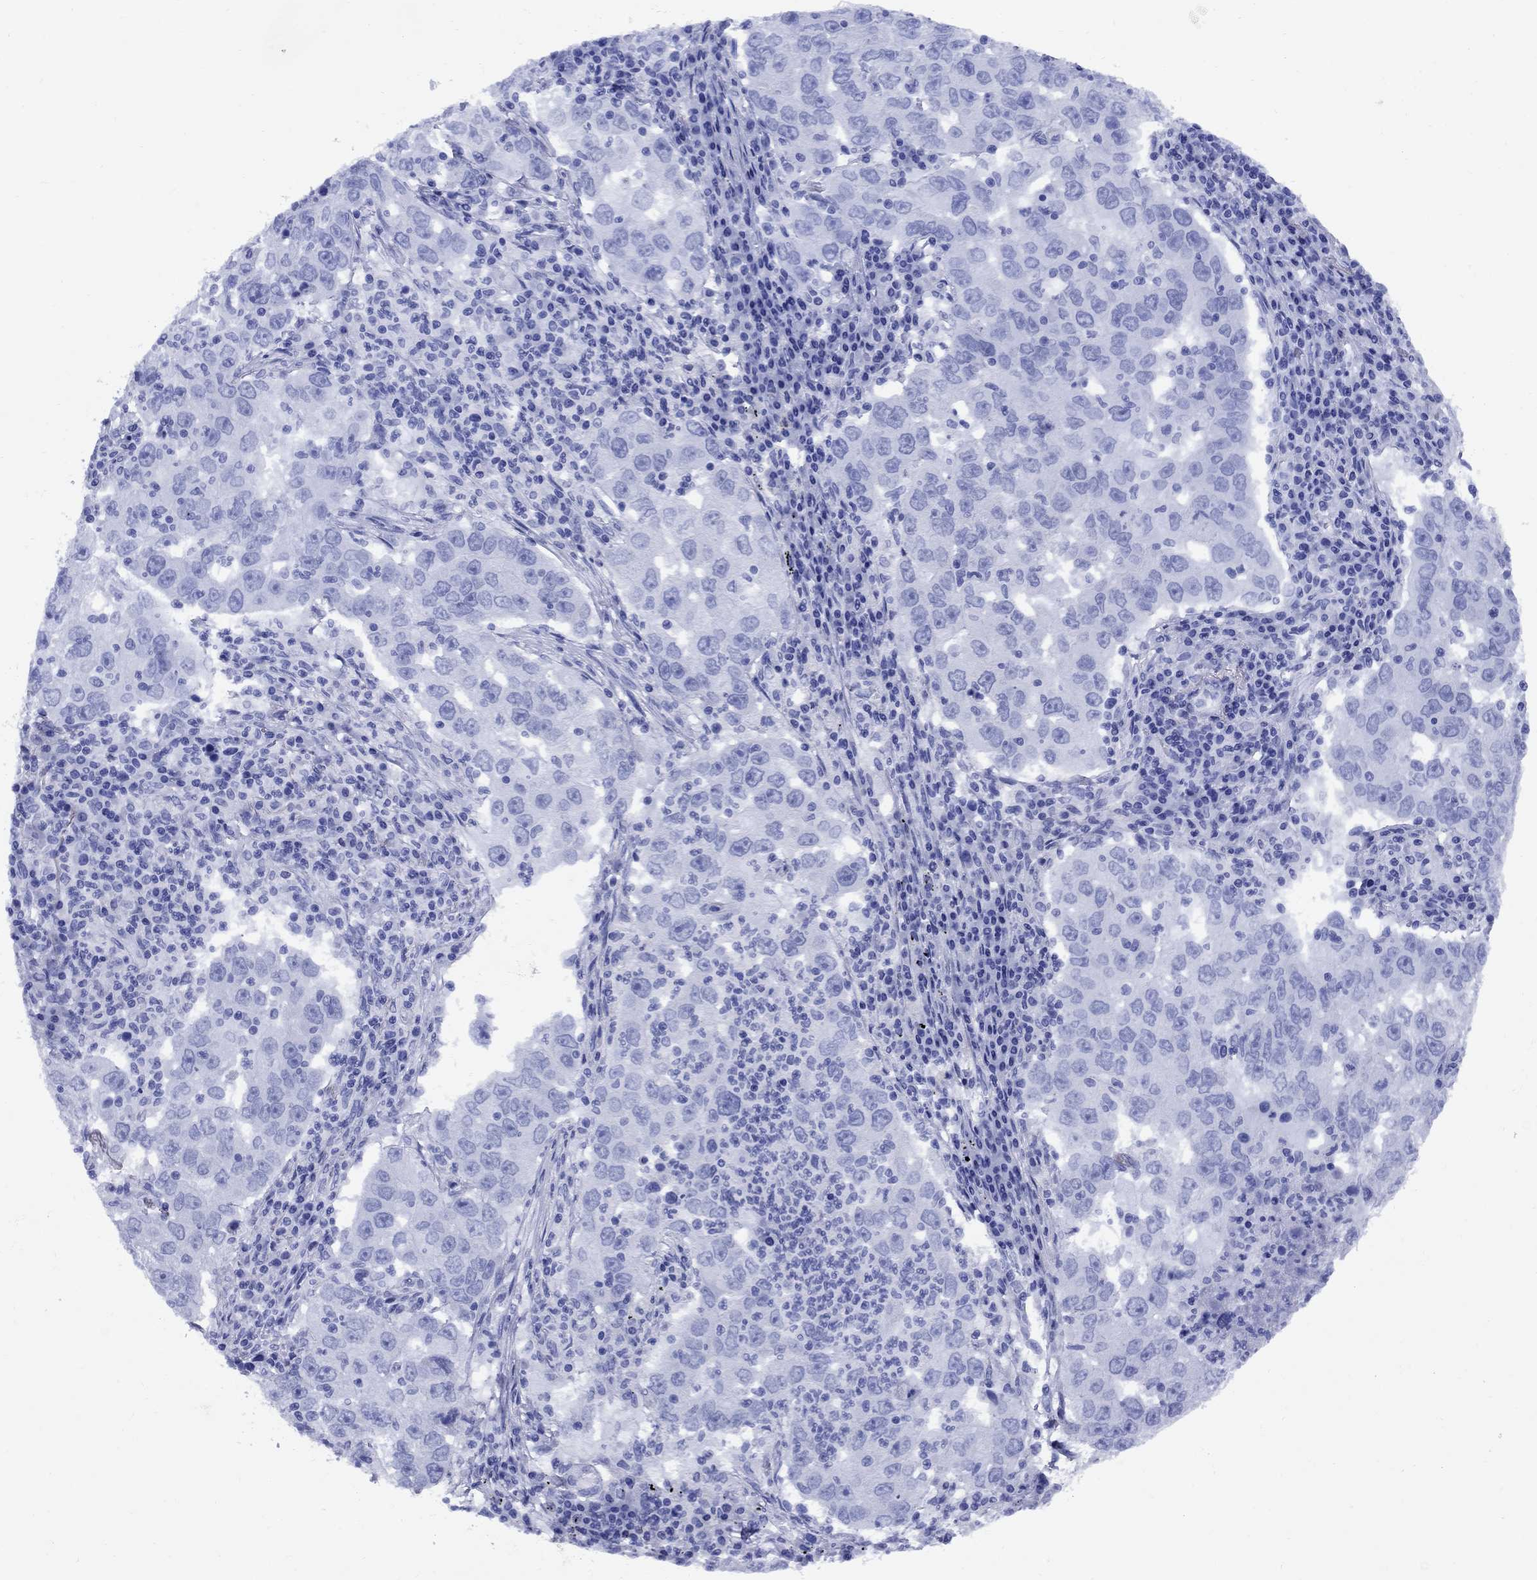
{"staining": {"intensity": "negative", "quantity": "none", "location": "none"}, "tissue": "lung cancer", "cell_type": "Tumor cells", "image_type": "cancer", "snomed": [{"axis": "morphology", "description": "Adenocarcinoma, NOS"}, {"axis": "topography", "description": "Lung"}], "caption": "Immunohistochemistry micrograph of neoplastic tissue: lung adenocarcinoma stained with DAB demonstrates no significant protein expression in tumor cells.", "gene": "SMCP", "patient": {"sex": "male", "age": 73}}